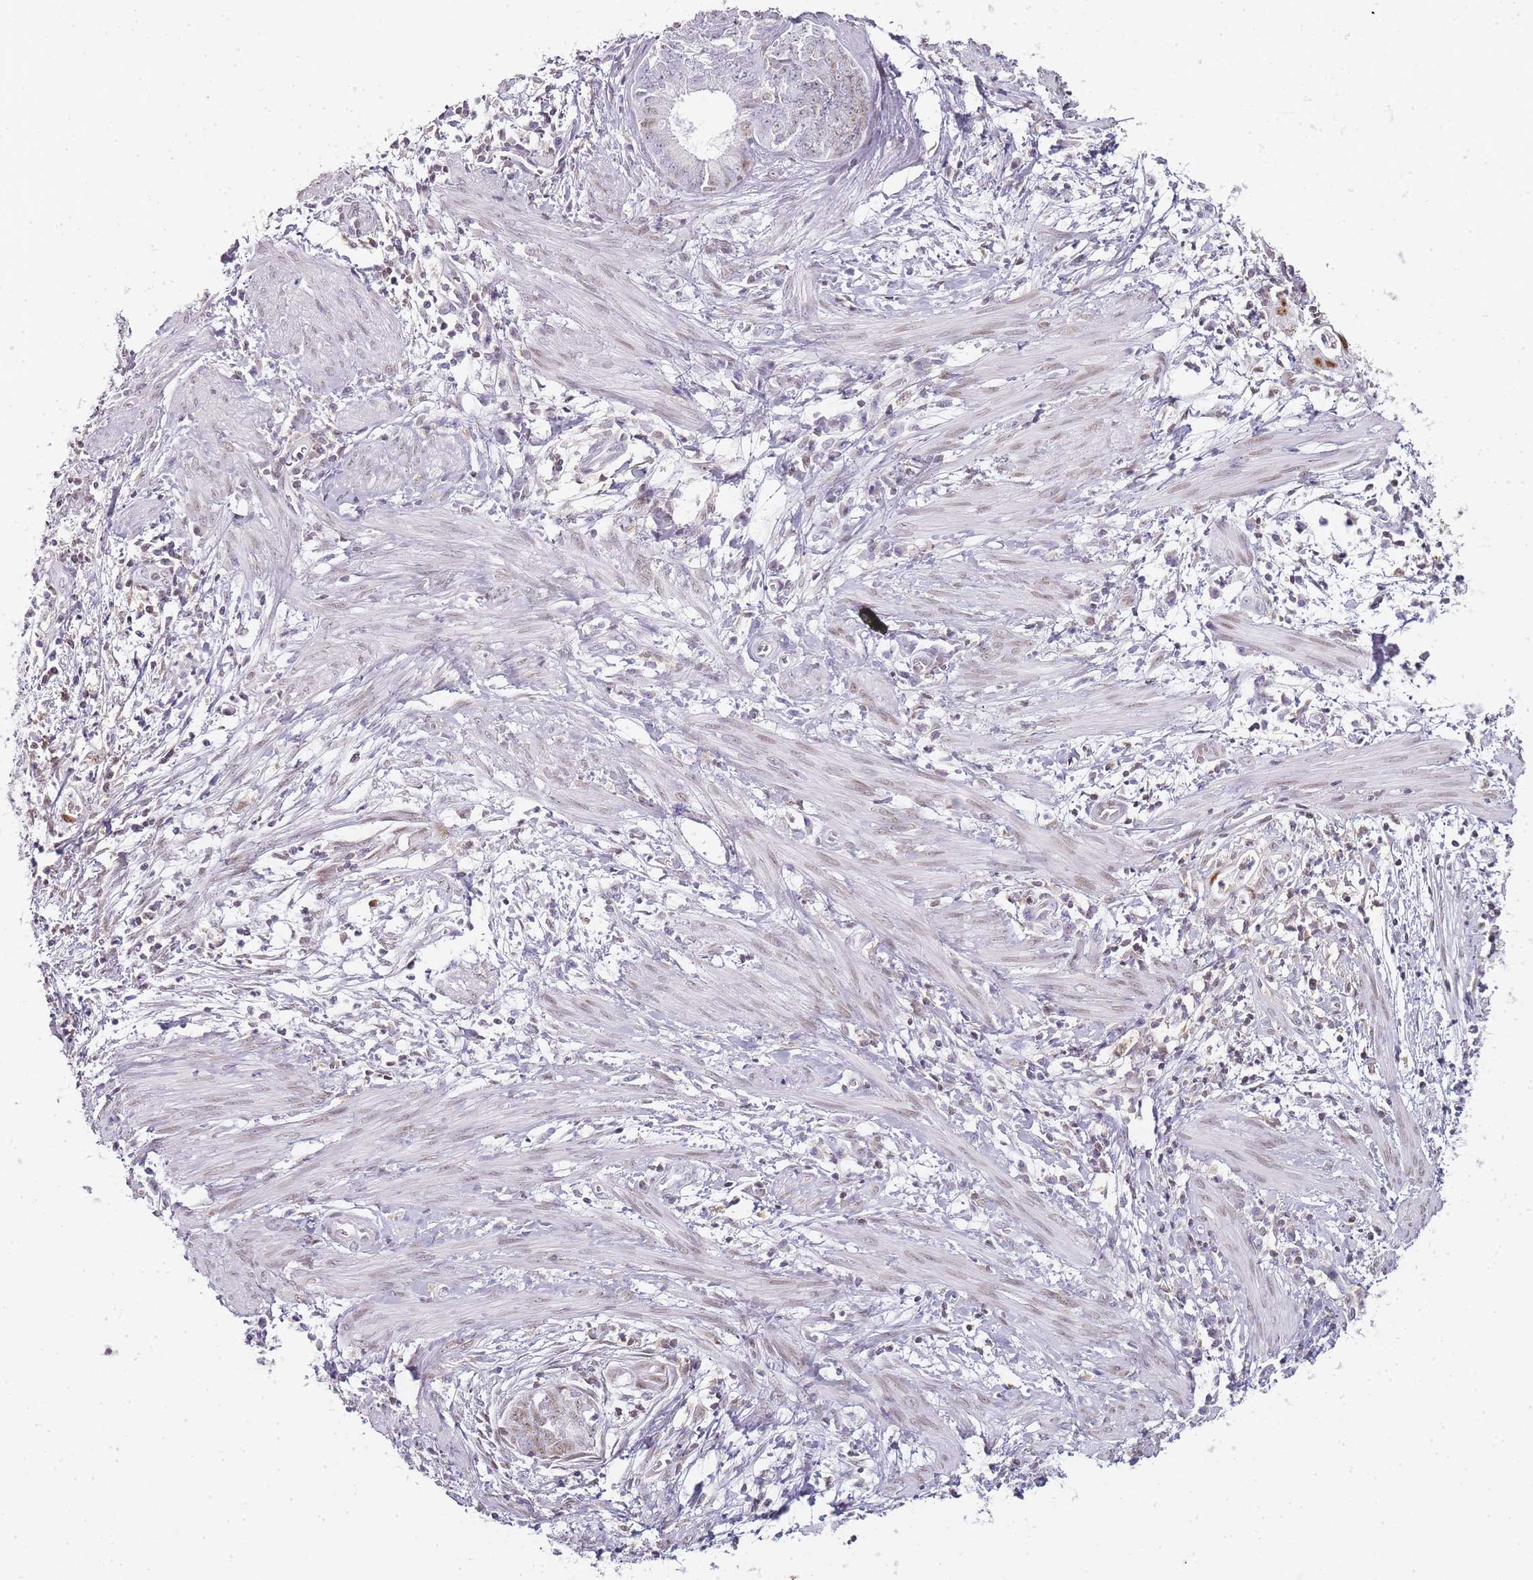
{"staining": {"intensity": "moderate", "quantity": "25%-75%", "location": "nuclear"}, "tissue": "endometrial cancer", "cell_type": "Tumor cells", "image_type": "cancer", "snomed": [{"axis": "morphology", "description": "Adenocarcinoma, NOS"}, {"axis": "topography", "description": "Endometrium"}], "caption": "This is a histology image of immunohistochemistry staining of endometrial cancer, which shows moderate expression in the nuclear of tumor cells.", "gene": "JAKMIP1", "patient": {"sex": "female", "age": 68}}